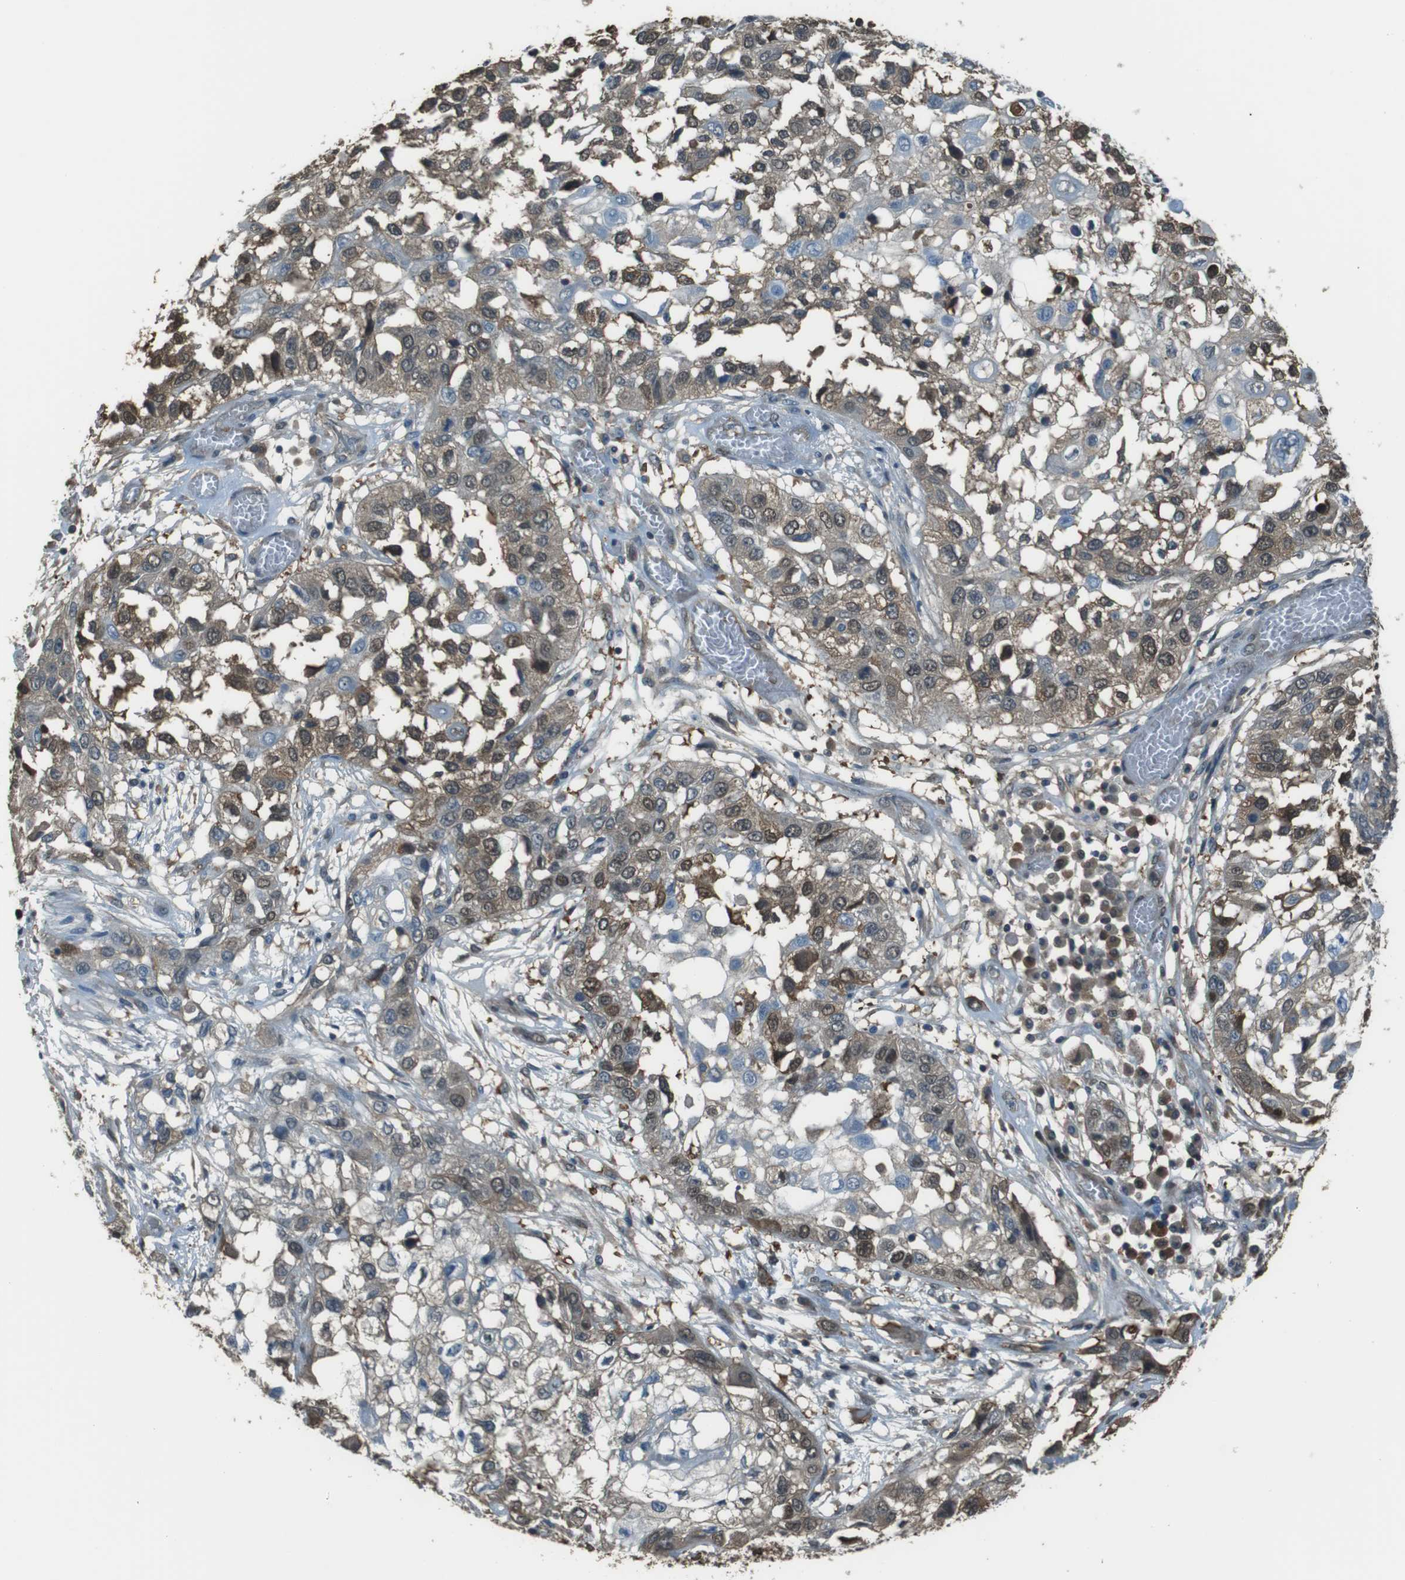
{"staining": {"intensity": "moderate", "quantity": ">75%", "location": "cytoplasmic/membranous,nuclear"}, "tissue": "lung cancer", "cell_type": "Tumor cells", "image_type": "cancer", "snomed": [{"axis": "morphology", "description": "Squamous cell carcinoma, NOS"}, {"axis": "topography", "description": "Lung"}], "caption": "Protein positivity by immunohistochemistry (IHC) reveals moderate cytoplasmic/membranous and nuclear expression in about >75% of tumor cells in squamous cell carcinoma (lung). Immunohistochemistry stains the protein in brown and the nuclei are stained blue.", "gene": "TWSG1", "patient": {"sex": "male", "age": 71}}